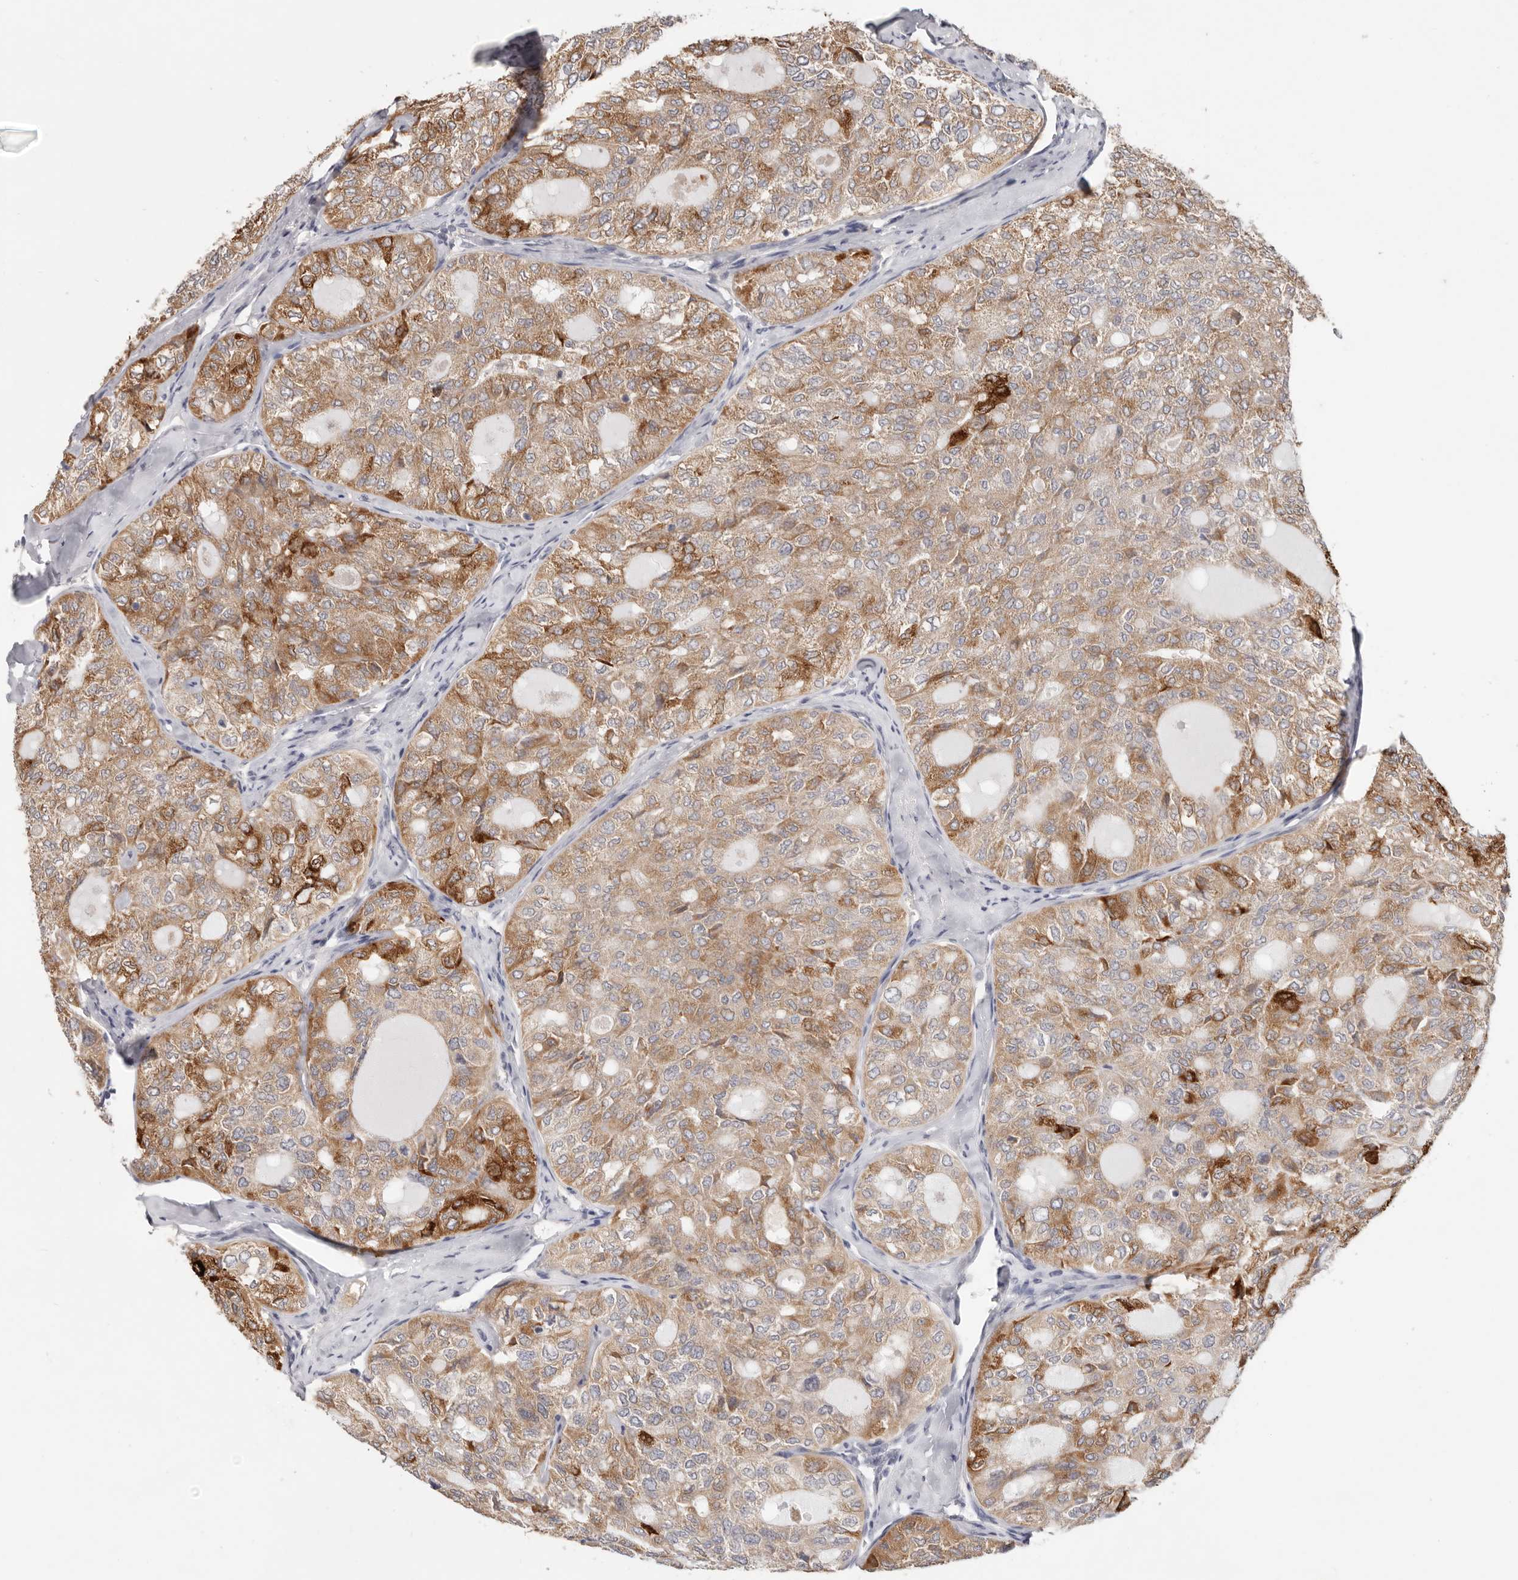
{"staining": {"intensity": "moderate", "quantity": ">75%", "location": "cytoplasmic/membranous"}, "tissue": "thyroid cancer", "cell_type": "Tumor cells", "image_type": "cancer", "snomed": [{"axis": "morphology", "description": "Follicular adenoma carcinoma, NOS"}, {"axis": "topography", "description": "Thyroid gland"}], "caption": "Thyroid follicular adenoma carcinoma was stained to show a protein in brown. There is medium levels of moderate cytoplasmic/membranous expression in about >75% of tumor cells.", "gene": "WDR77", "patient": {"sex": "male", "age": 75}}